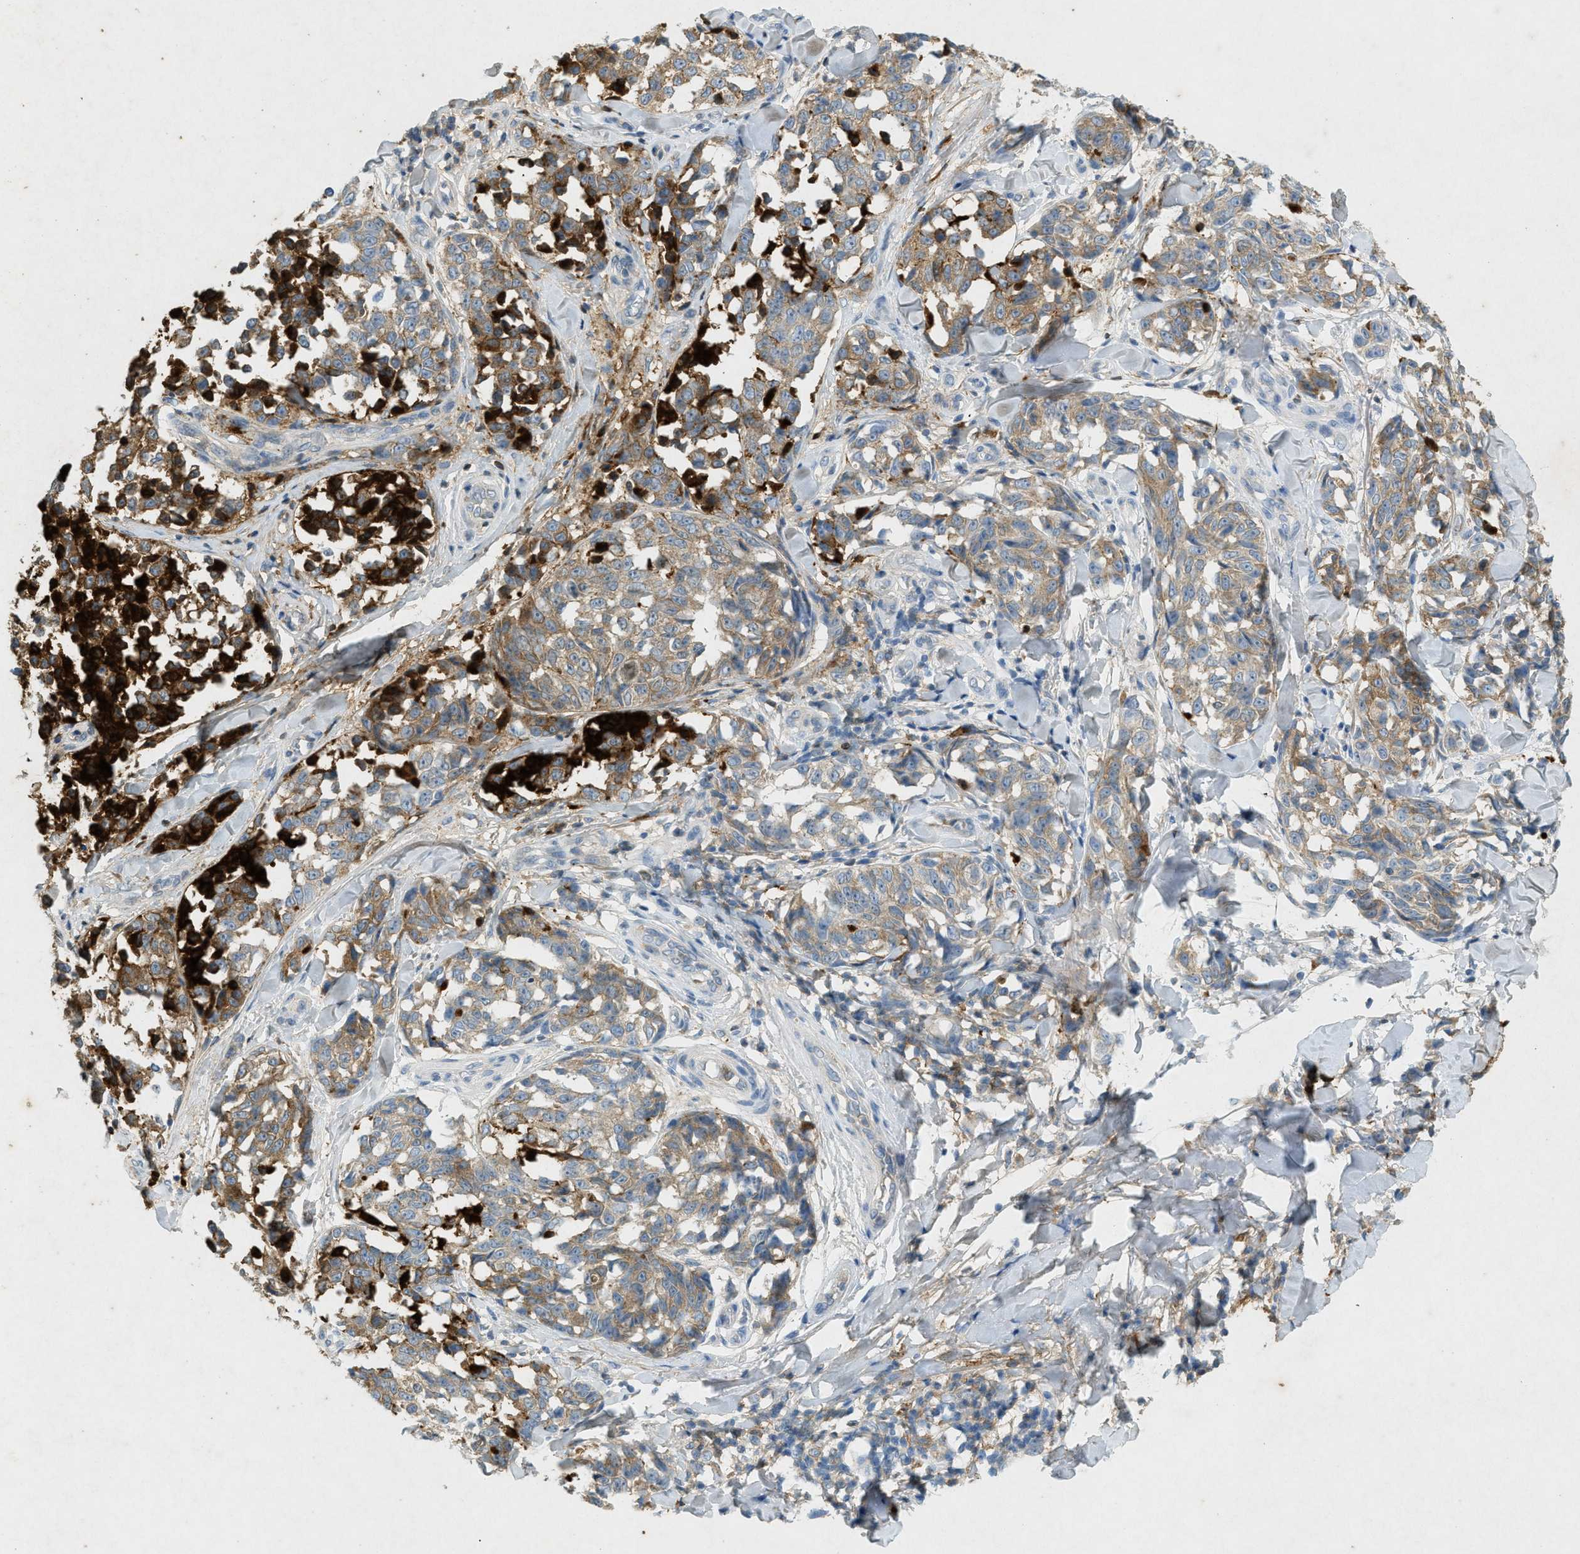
{"staining": {"intensity": "moderate", "quantity": "25%-75%", "location": "cytoplasmic/membranous"}, "tissue": "melanoma", "cell_type": "Tumor cells", "image_type": "cancer", "snomed": [{"axis": "morphology", "description": "Malignant melanoma, NOS"}, {"axis": "topography", "description": "Skin"}], "caption": "Protein staining by immunohistochemistry (IHC) displays moderate cytoplasmic/membranous positivity in approximately 25%-75% of tumor cells in malignant melanoma.", "gene": "F2", "patient": {"sex": "female", "age": 64}}